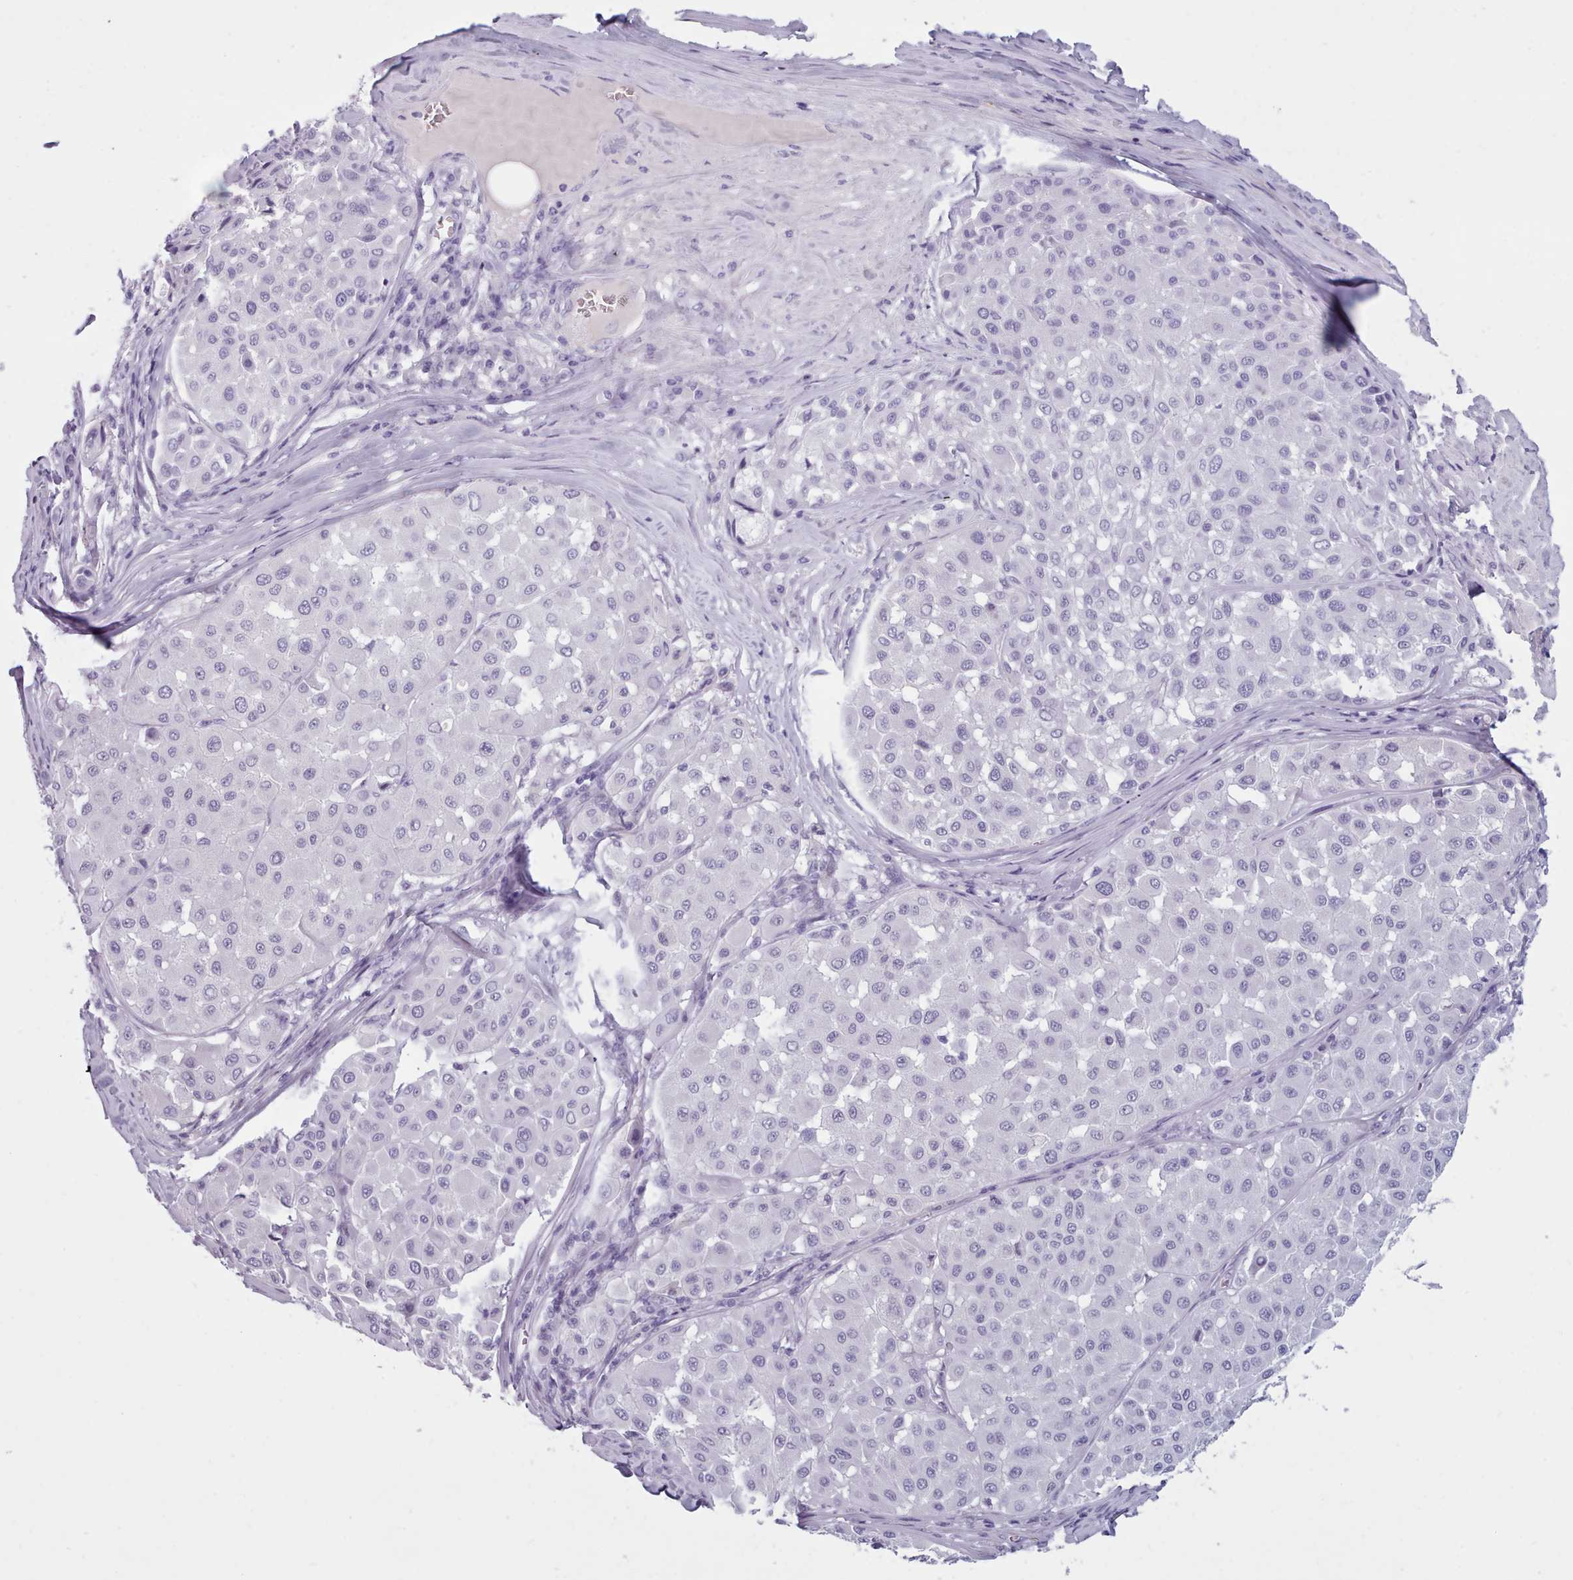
{"staining": {"intensity": "negative", "quantity": "none", "location": "none"}, "tissue": "melanoma", "cell_type": "Tumor cells", "image_type": "cancer", "snomed": [{"axis": "morphology", "description": "Malignant melanoma, Metastatic site"}, {"axis": "topography", "description": "Soft tissue"}], "caption": "Immunohistochemistry photomicrograph of neoplastic tissue: human melanoma stained with DAB shows no significant protein expression in tumor cells.", "gene": "ZNF43", "patient": {"sex": "male", "age": 41}}